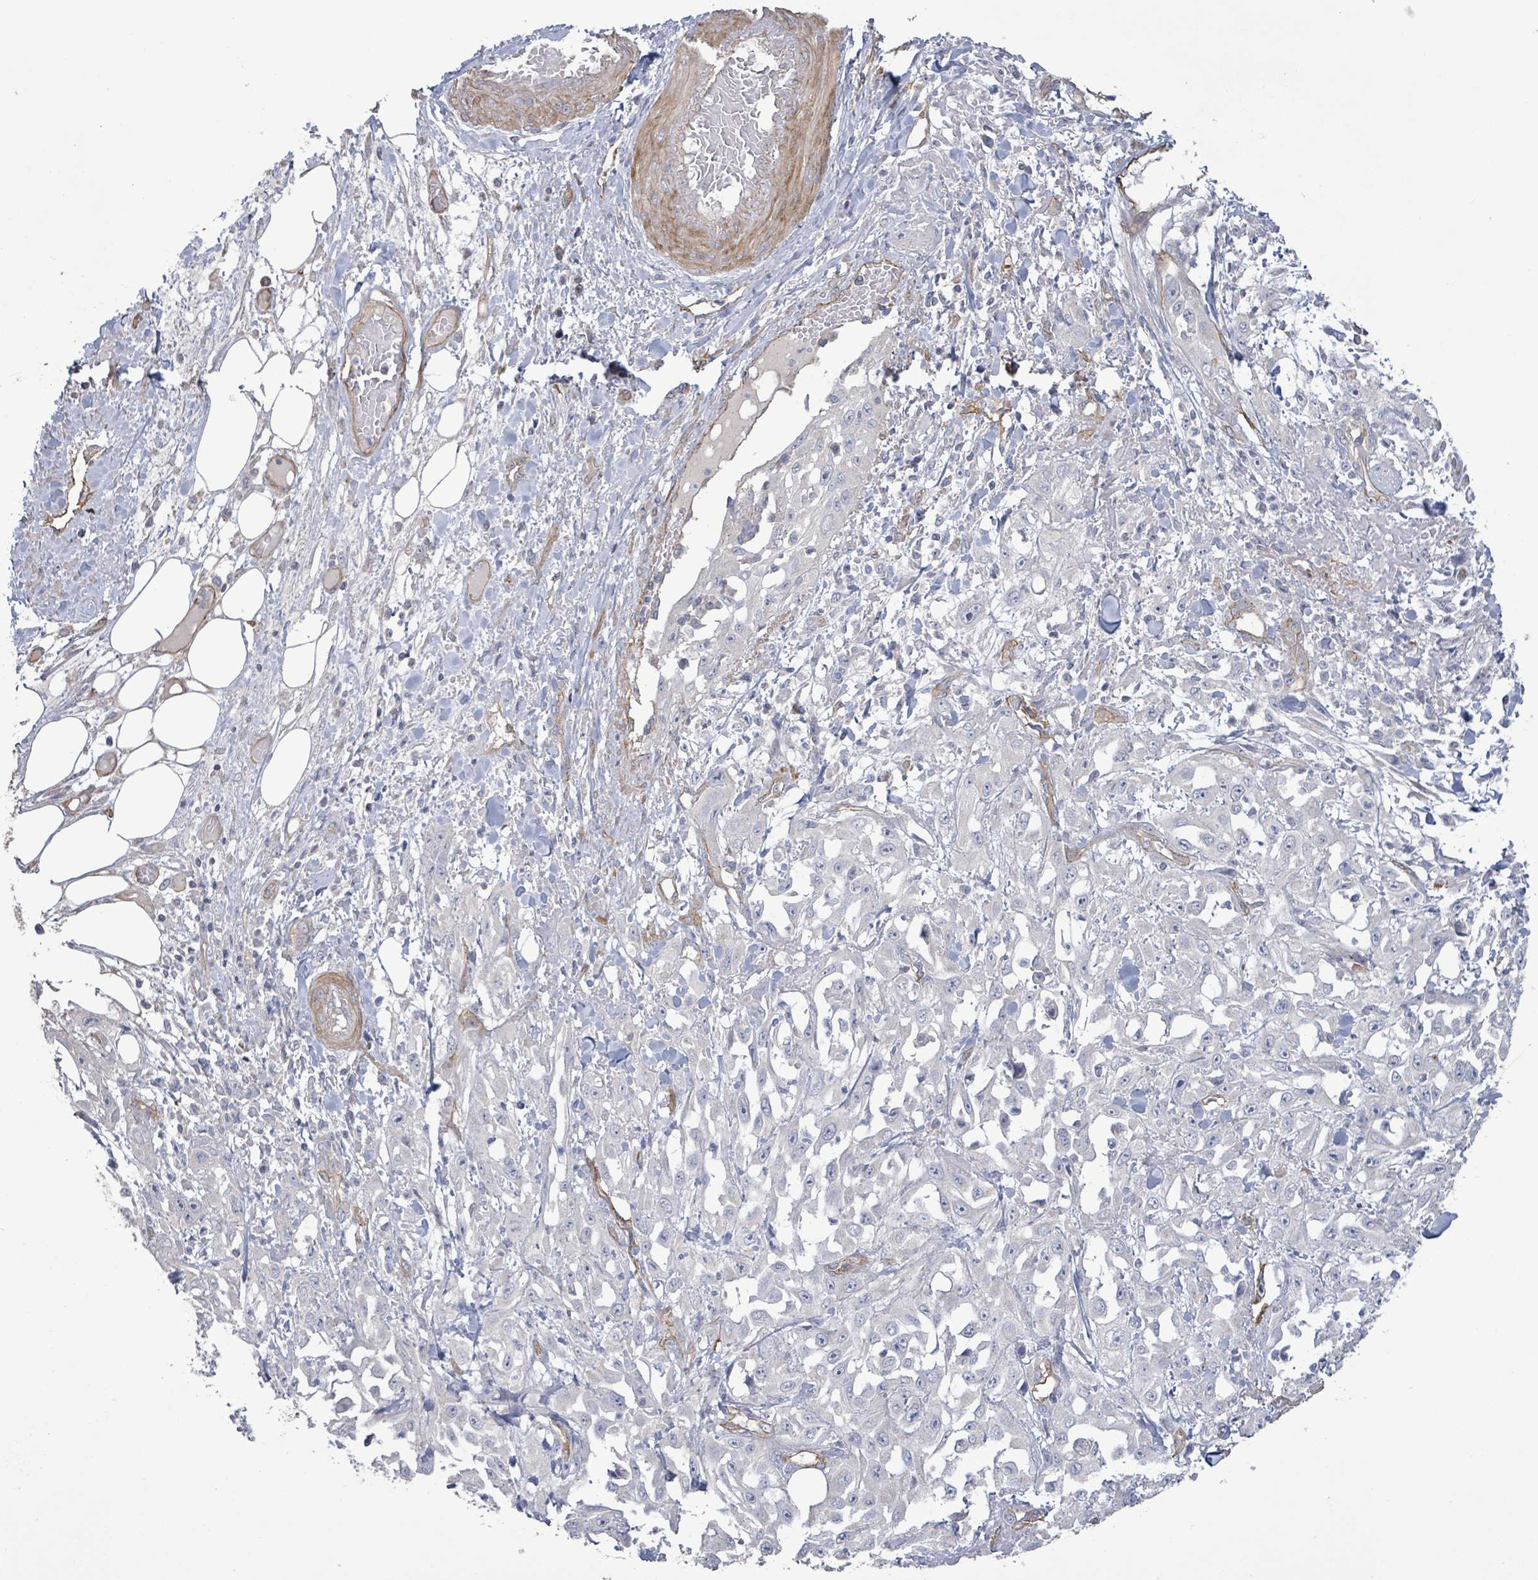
{"staining": {"intensity": "negative", "quantity": "none", "location": "none"}, "tissue": "skin cancer", "cell_type": "Tumor cells", "image_type": "cancer", "snomed": [{"axis": "morphology", "description": "Squamous cell carcinoma, NOS"}, {"axis": "morphology", "description": "Squamous cell carcinoma, metastatic, NOS"}, {"axis": "topography", "description": "Skin"}, {"axis": "topography", "description": "Lymph node"}], "caption": "IHC of human skin cancer displays no staining in tumor cells.", "gene": "KANK3", "patient": {"sex": "male", "age": 75}}